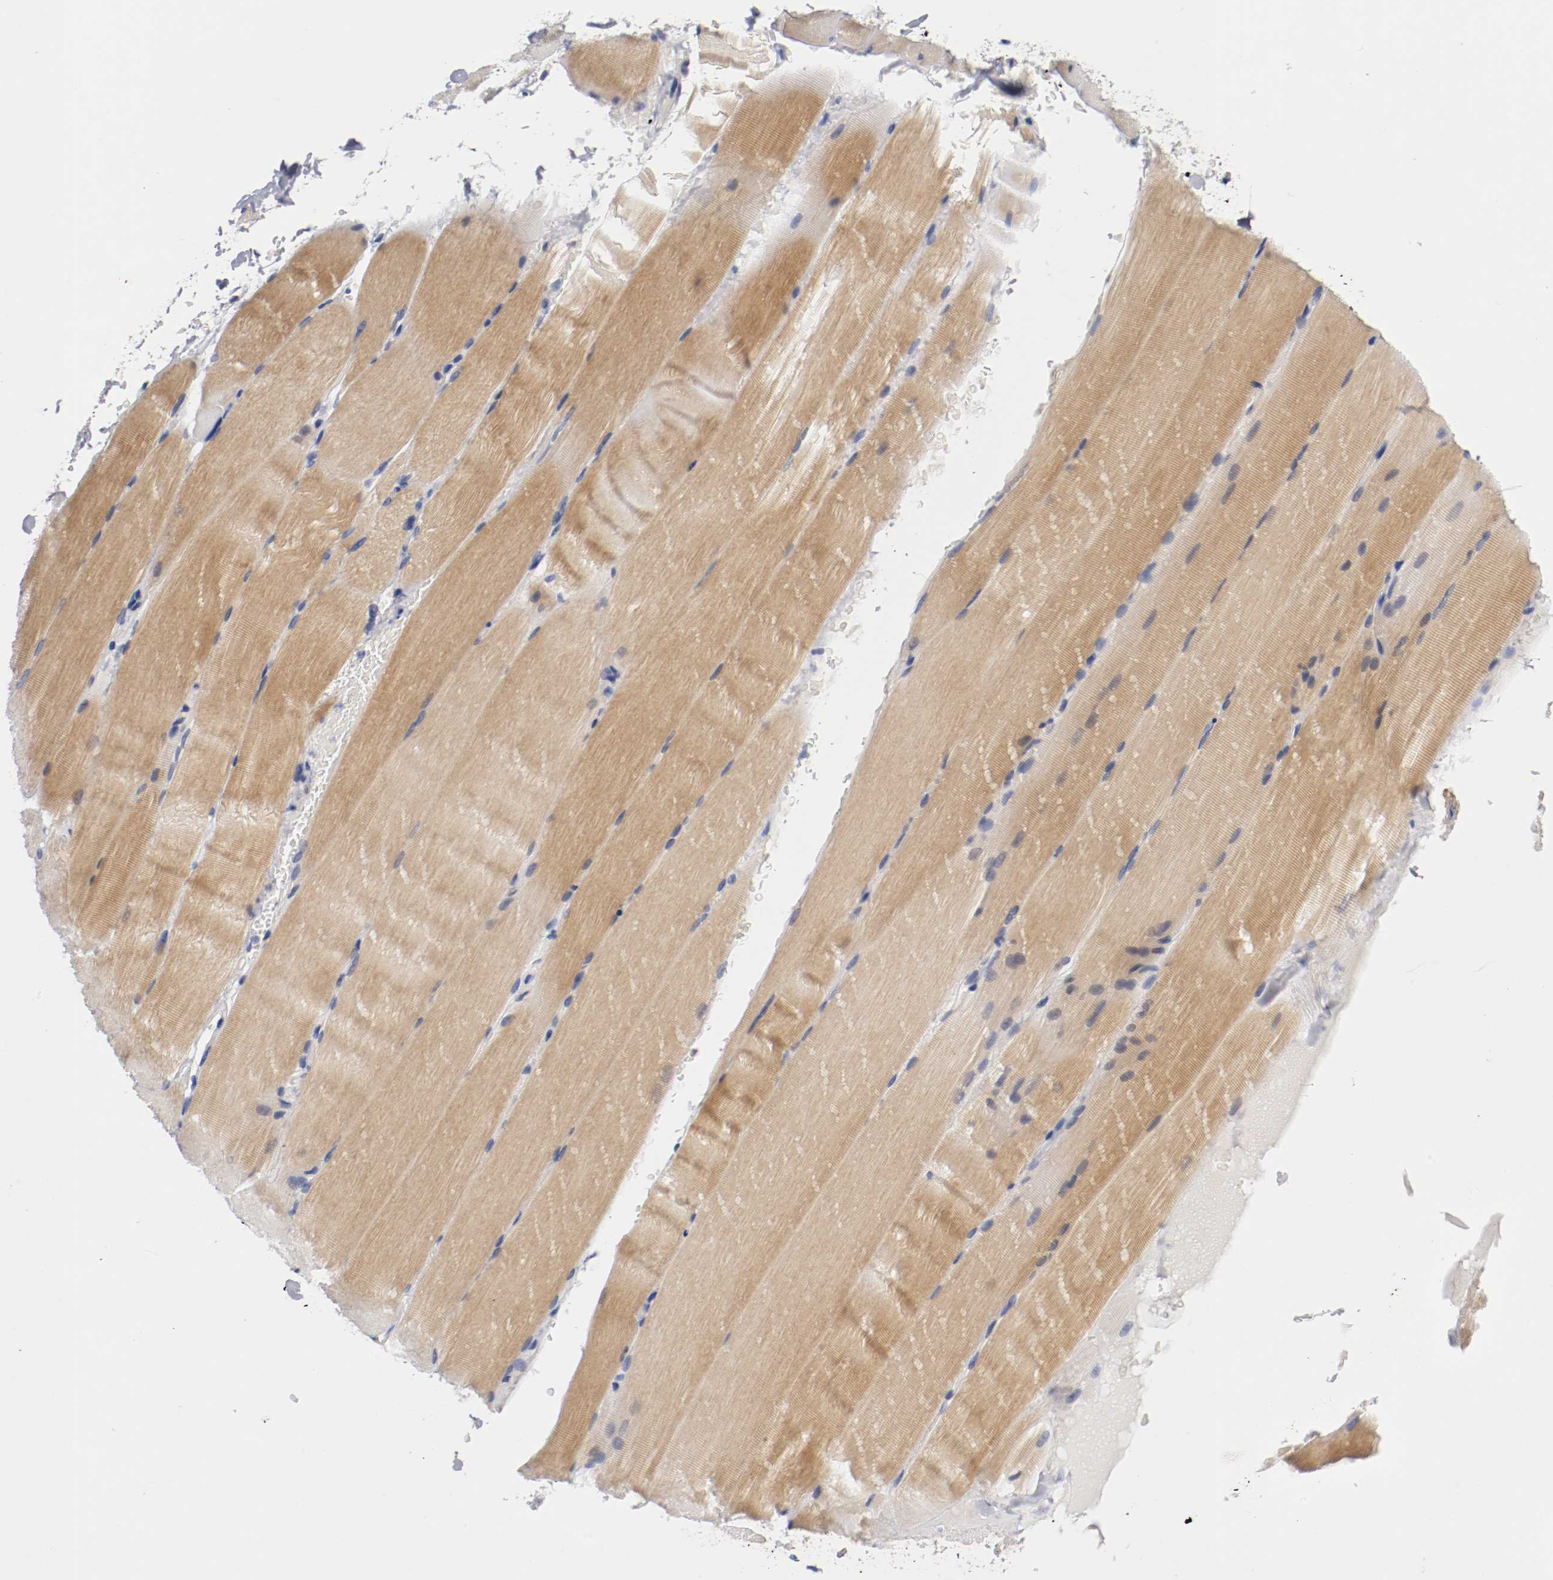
{"staining": {"intensity": "moderate", "quantity": "25%-75%", "location": "cytoplasmic/membranous"}, "tissue": "skeletal muscle", "cell_type": "Myocytes", "image_type": "normal", "snomed": [{"axis": "morphology", "description": "Normal tissue, NOS"}, {"axis": "topography", "description": "Skeletal muscle"}, {"axis": "topography", "description": "Parathyroid gland"}], "caption": "The immunohistochemical stain highlights moderate cytoplasmic/membranous staining in myocytes of benign skeletal muscle.", "gene": "PCSK6", "patient": {"sex": "female", "age": 37}}